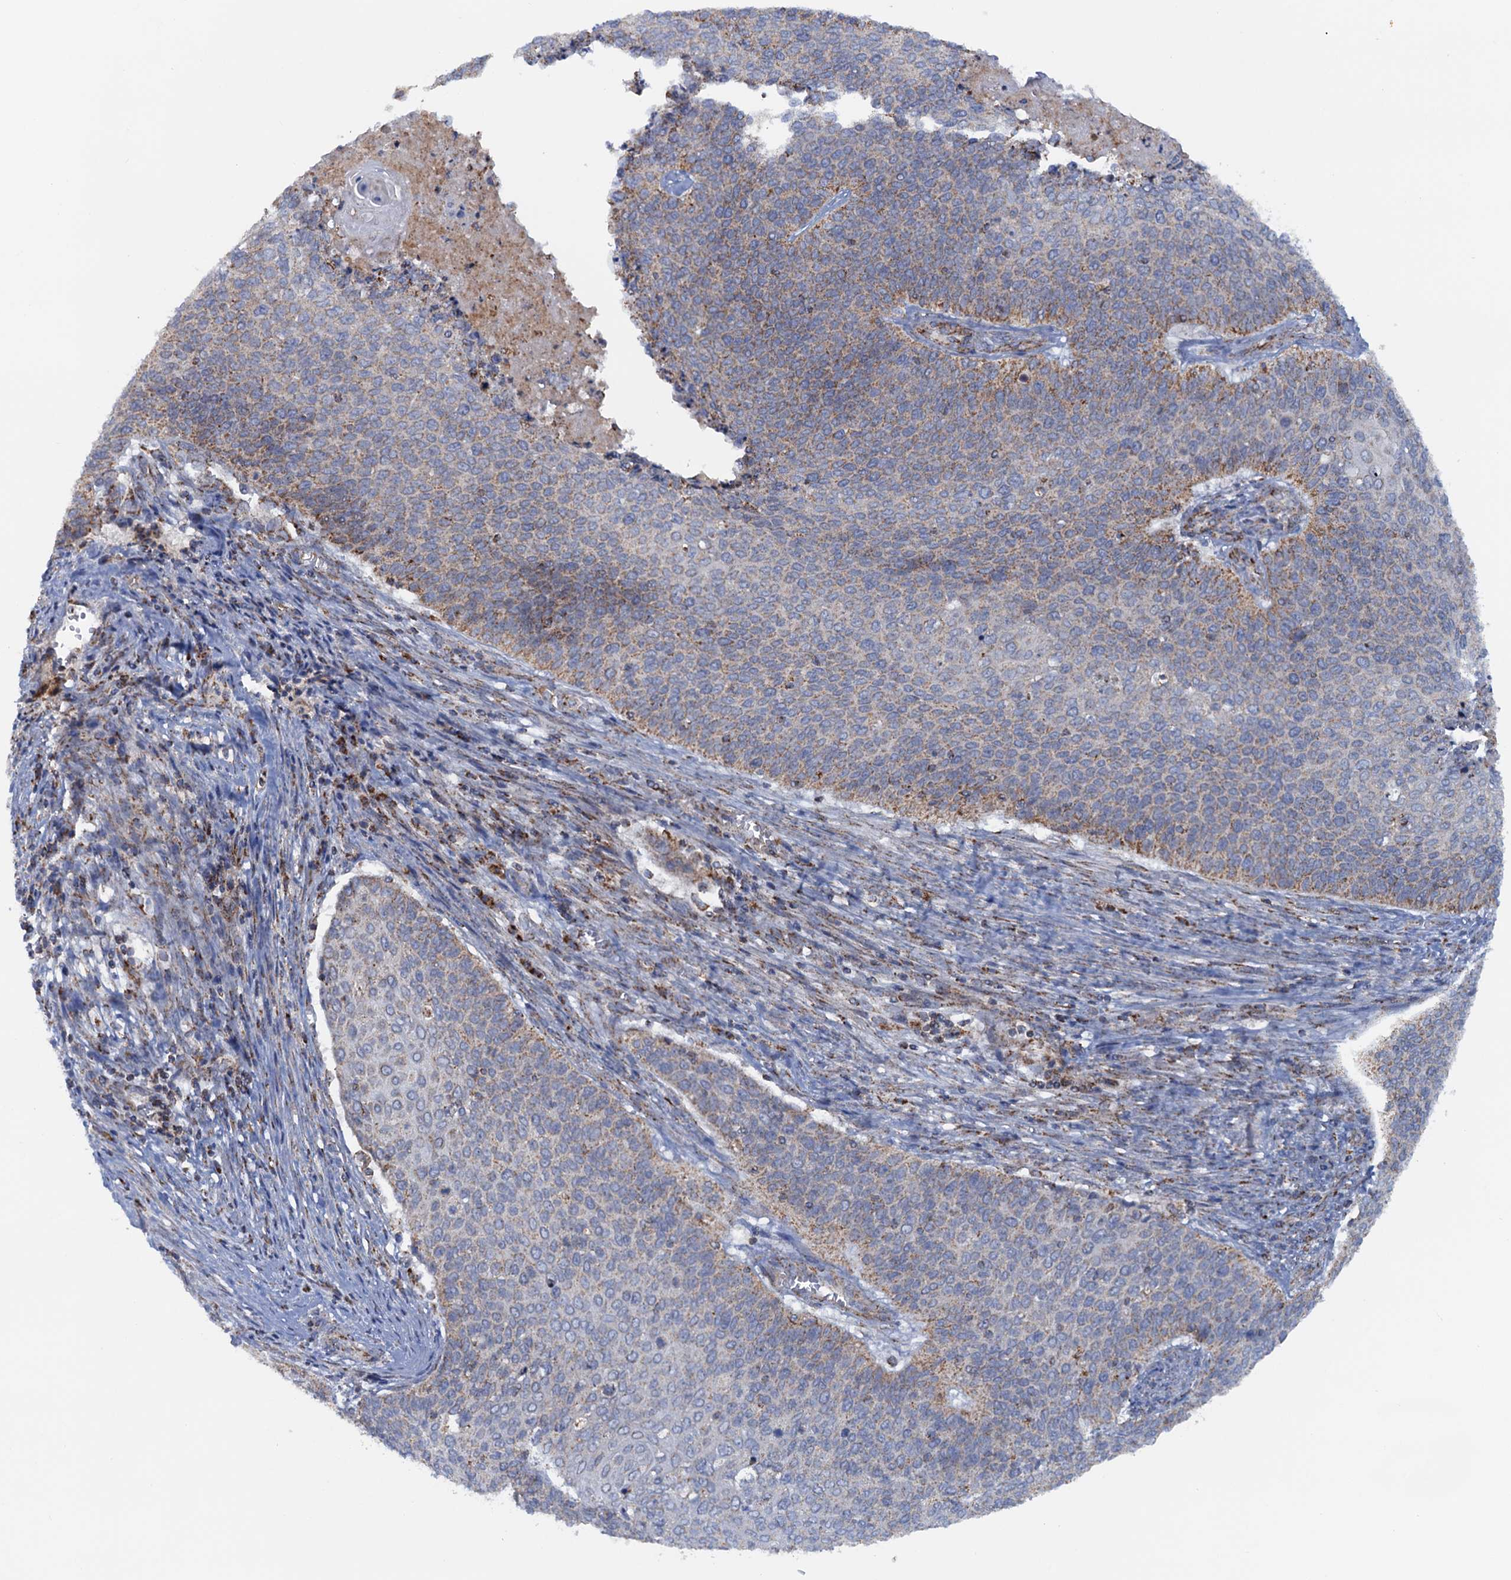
{"staining": {"intensity": "moderate", "quantity": "25%-75%", "location": "cytoplasmic/membranous"}, "tissue": "cervical cancer", "cell_type": "Tumor cells", "image_type": "cancer", "snomed": [{"axis": "morphology", "description": "Squamous cell carcinoma, NOS"}, {"axis": "topography", "description": "Cervix"}], "caption": "Cervical squamous cell carcinoma stained for a protein reveals moderate cytoplasmic/membranous positivity in tumor cells.", "gene": "GTPBP3", "patient": {"sex": "female", "age": 39}}